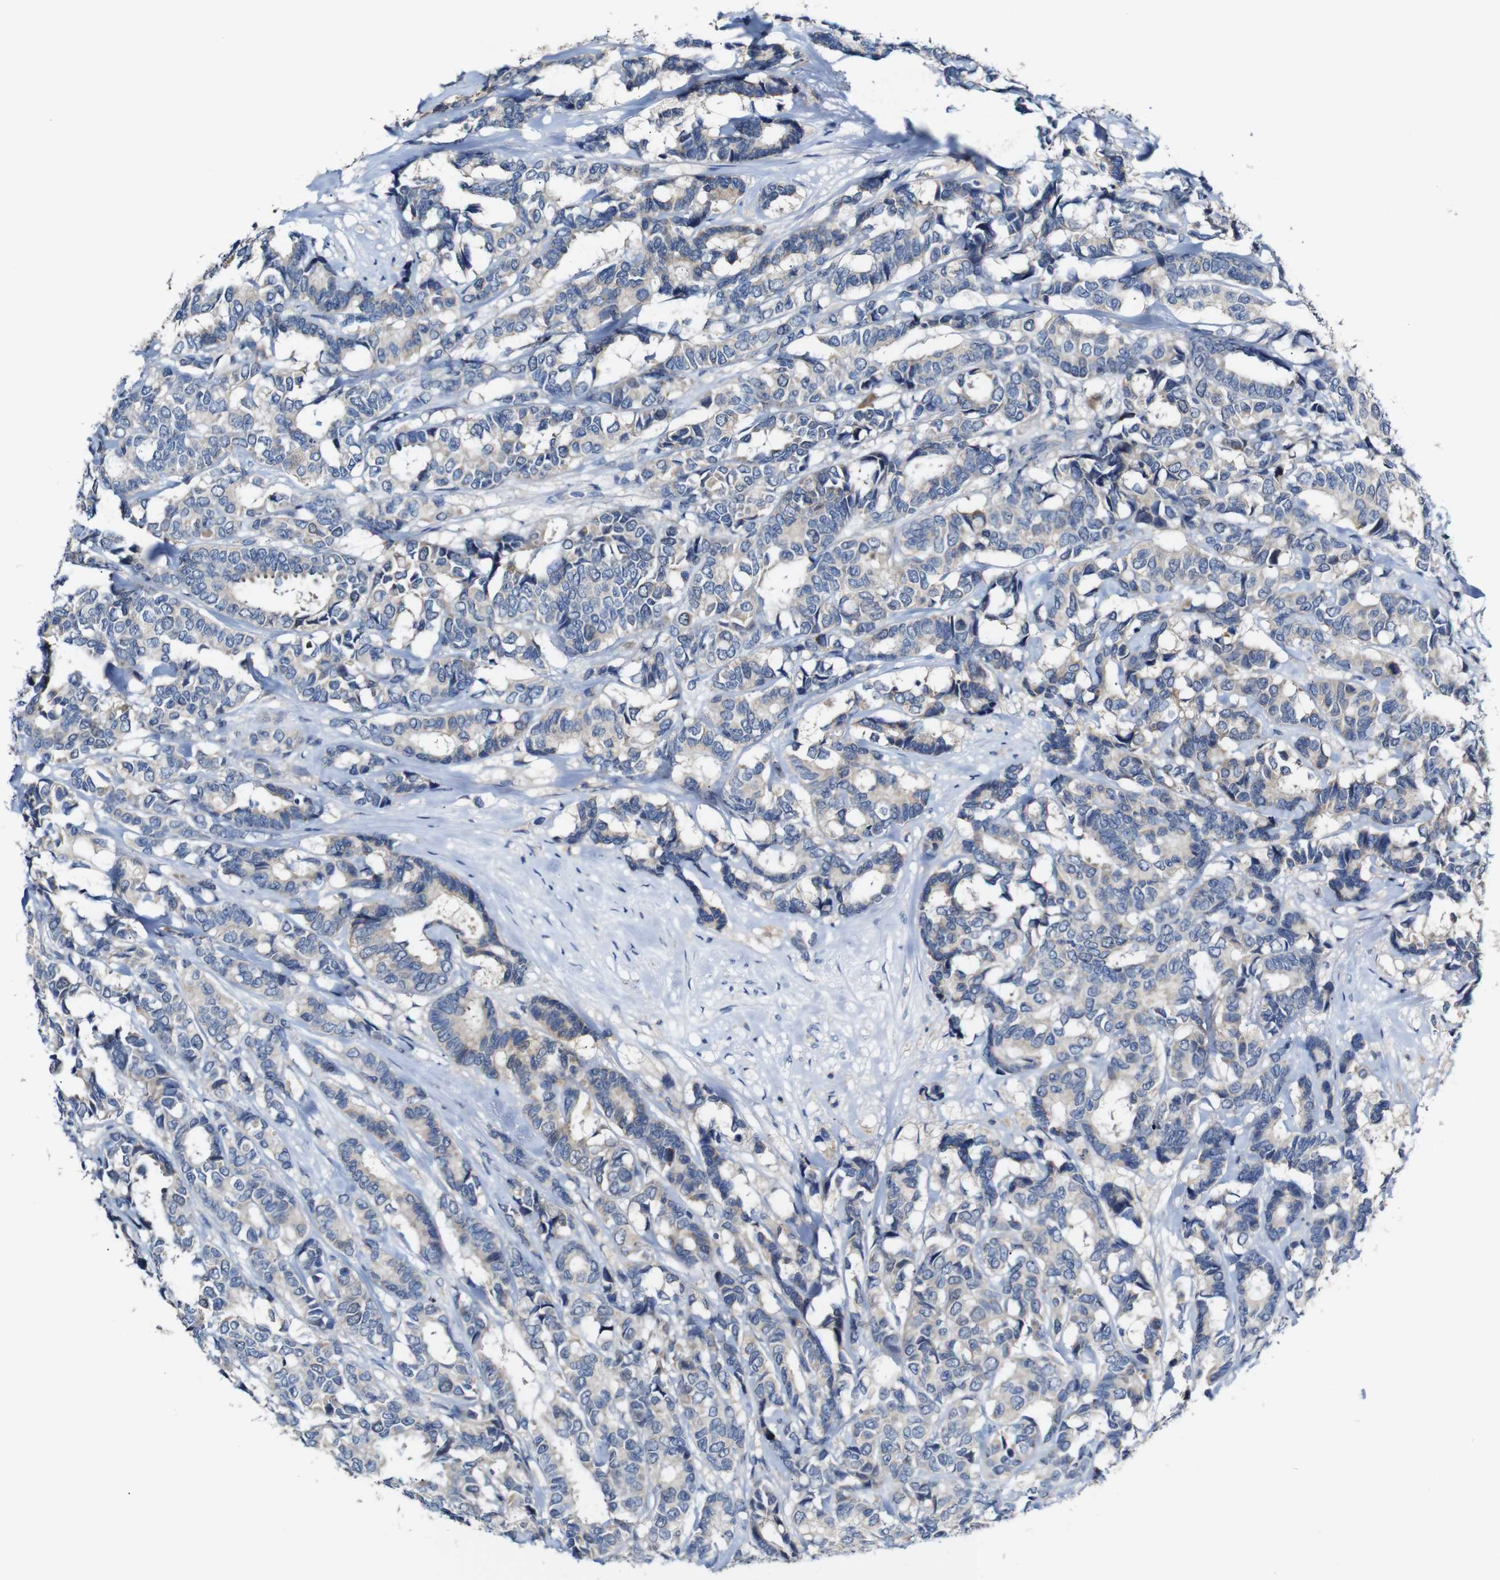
{"staining": {"intensity": "weak", "quantity": ">75%", "location": "cytoplasmic/membranous"}, "tissue": "breast cancer", "cell_type": "Tumor cells", "image_type": "cancer", "snomed": [{"axis": "morphology", "description": "Duct carcinoma"}, {"axis": "topography", "description": "Breast"}], "caption": "DAB (3,3'-diaminobenzidine) immunohistochemical staining of breast cancer displays weak cytoplasmic/membranous protein staining in approximately >75% of tumor cells.", "gene": "TBC1D32", "patient": {"sex": "female", "age": 87}}